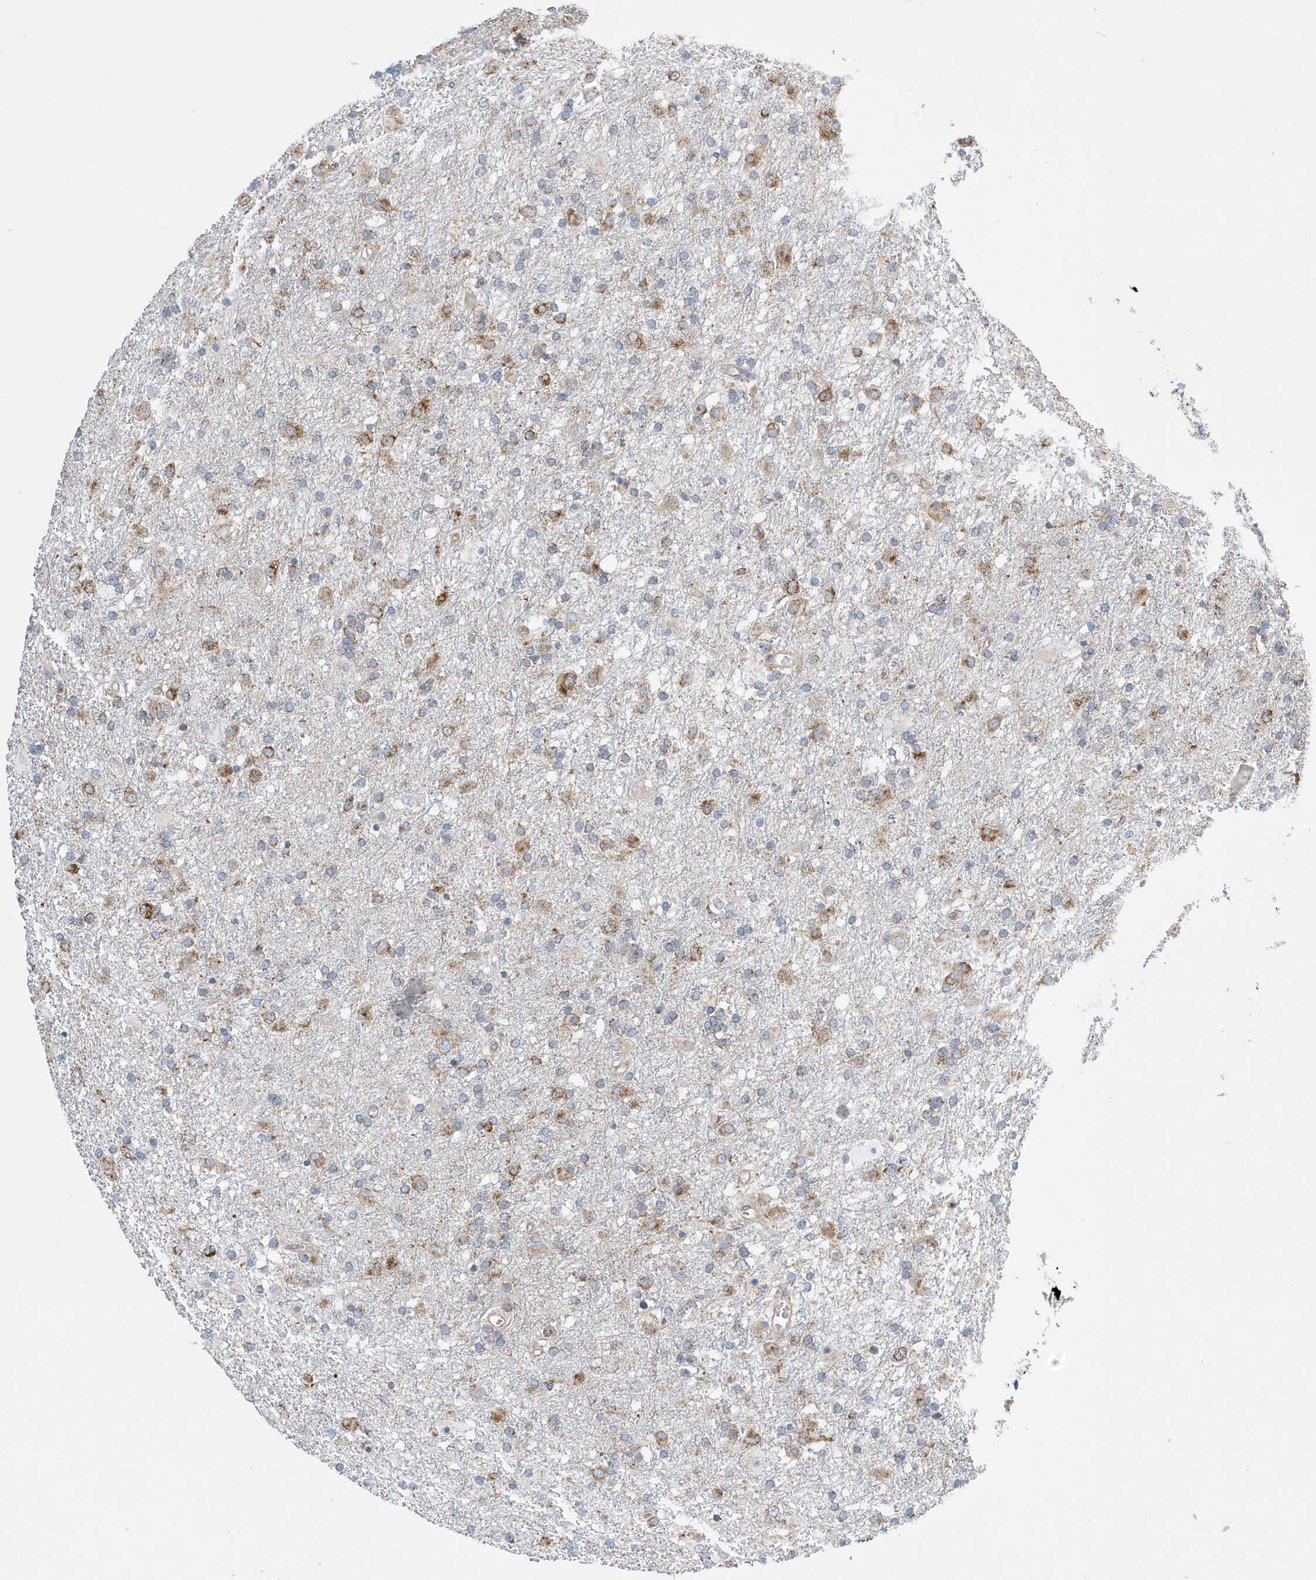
{"staining": {"intensity": "strong", "quantity": "25%-75%", "location": "cytoplasmic/membranous"}, "tissue": "glioma", "cell_type": "Tumor cells", "image_type": "cancer", "snomed": [{"axis": "morphology", "description": "Glioma, malignant, Low grade"}, {"axis": "topography", "description": "Brain"}], "caption": "A high amount of strong cytoplasmic/membranous positivity is seen in approximately 25%-75% of tumor cells in glioma tissue.", "gene": "SPATA5", "patient": {"sex": "male", "age": 65}}